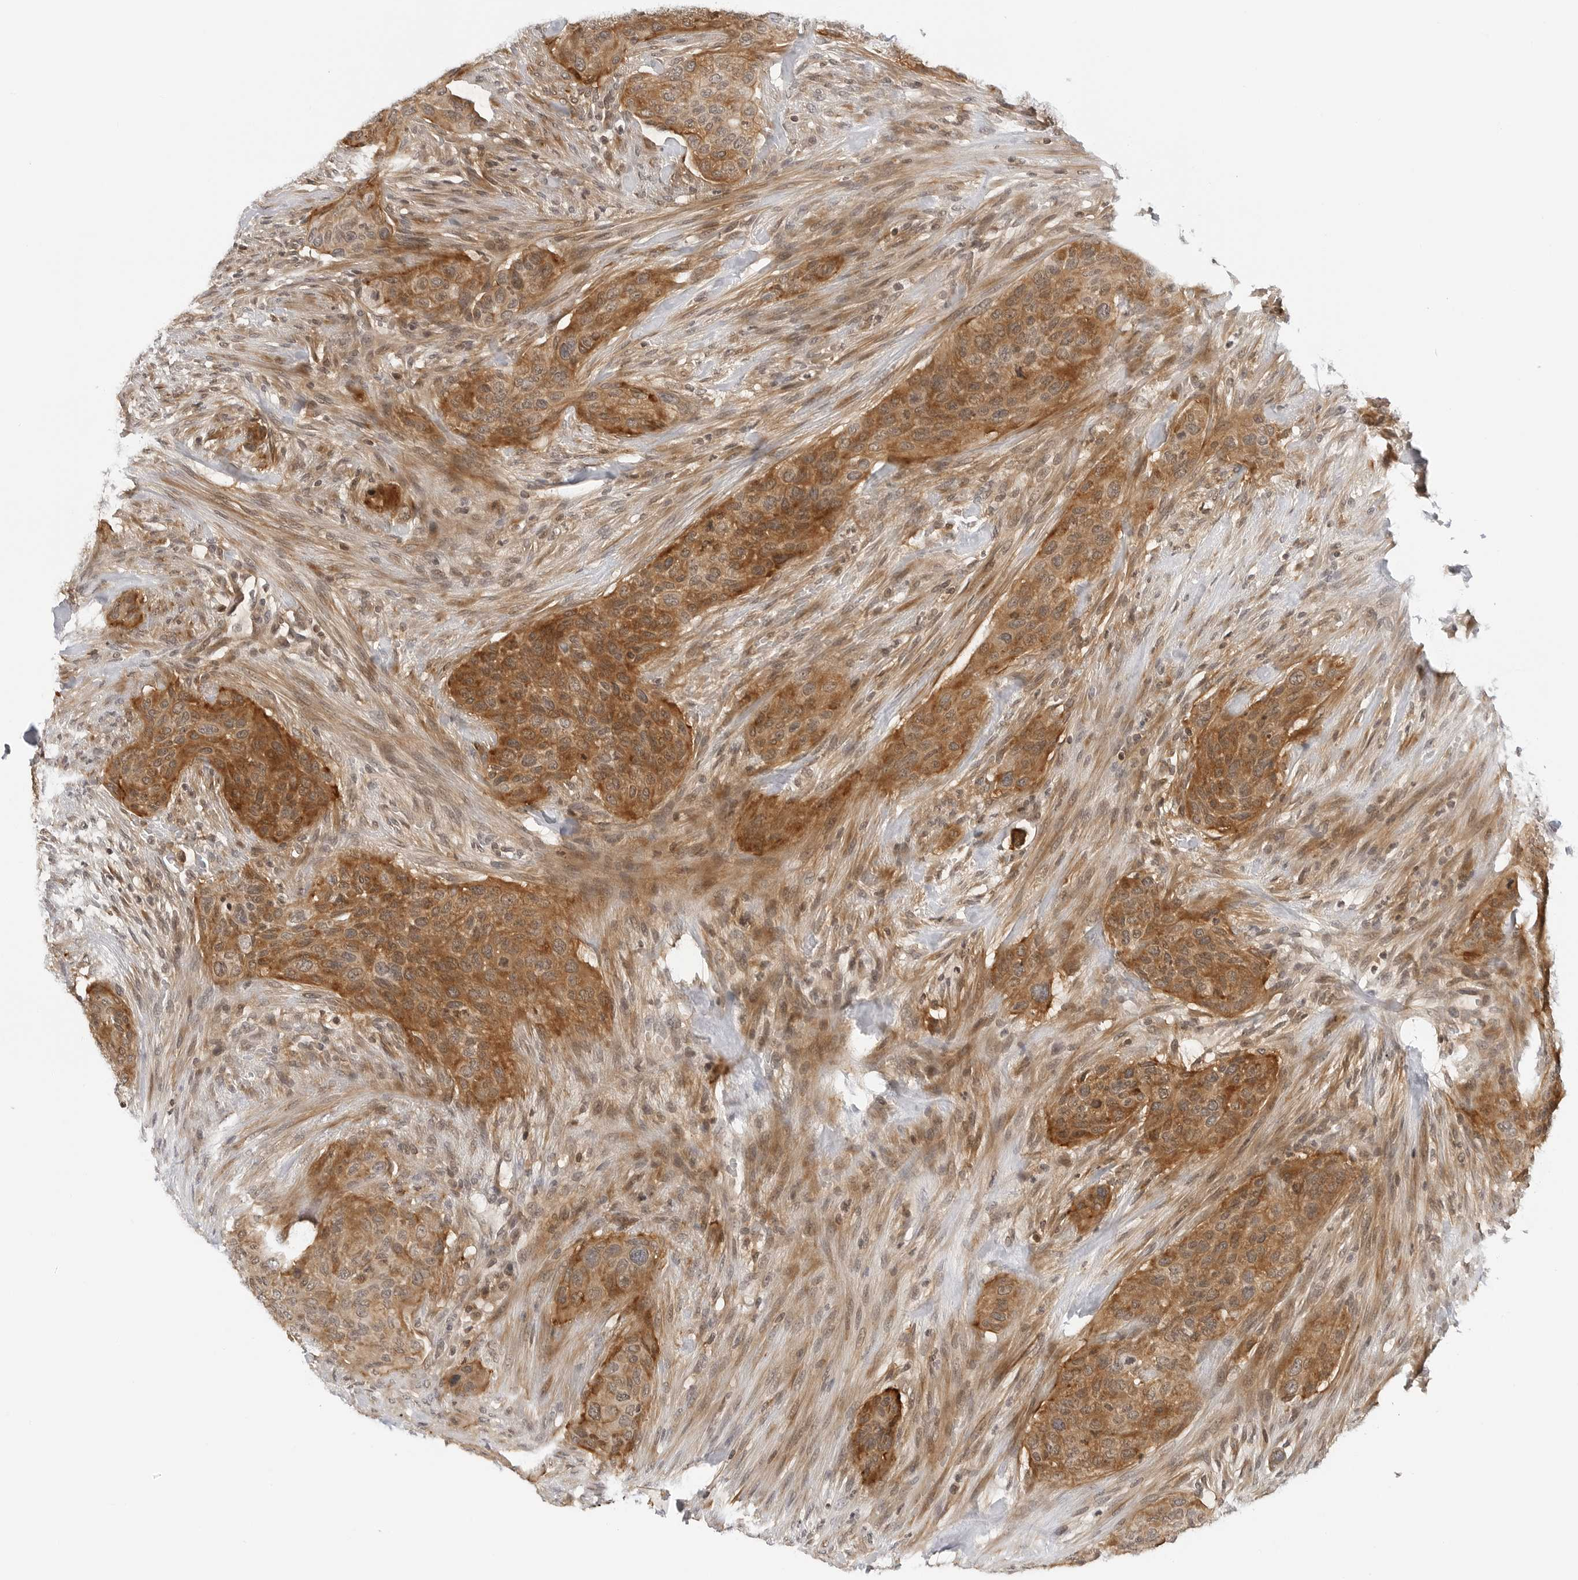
{"staining": {"intensity": "moderate", "quantity": ">75%", "location": "cytoplasmic/membranous,nuclear"}, "tissue": "urothelial cancer", "cell_type": "Tumor cells", "image_type": "cancer", "snomed": [{"axis": "morphology", "description": "Urothelial carcinoma, High grade"}, {"axis": "topography", "description": "Urinary bladder"}], "caption": "This image reveals immunohistochemistry (IHC) staining of urothelial carcinoma (high-grade), with medium moderate cytoplasmic/membranous and nuclear positivity in approximately >75% of tumor cells.", "gene": "MAP2K5", "patient": {"sex": "male", "age": 35}}